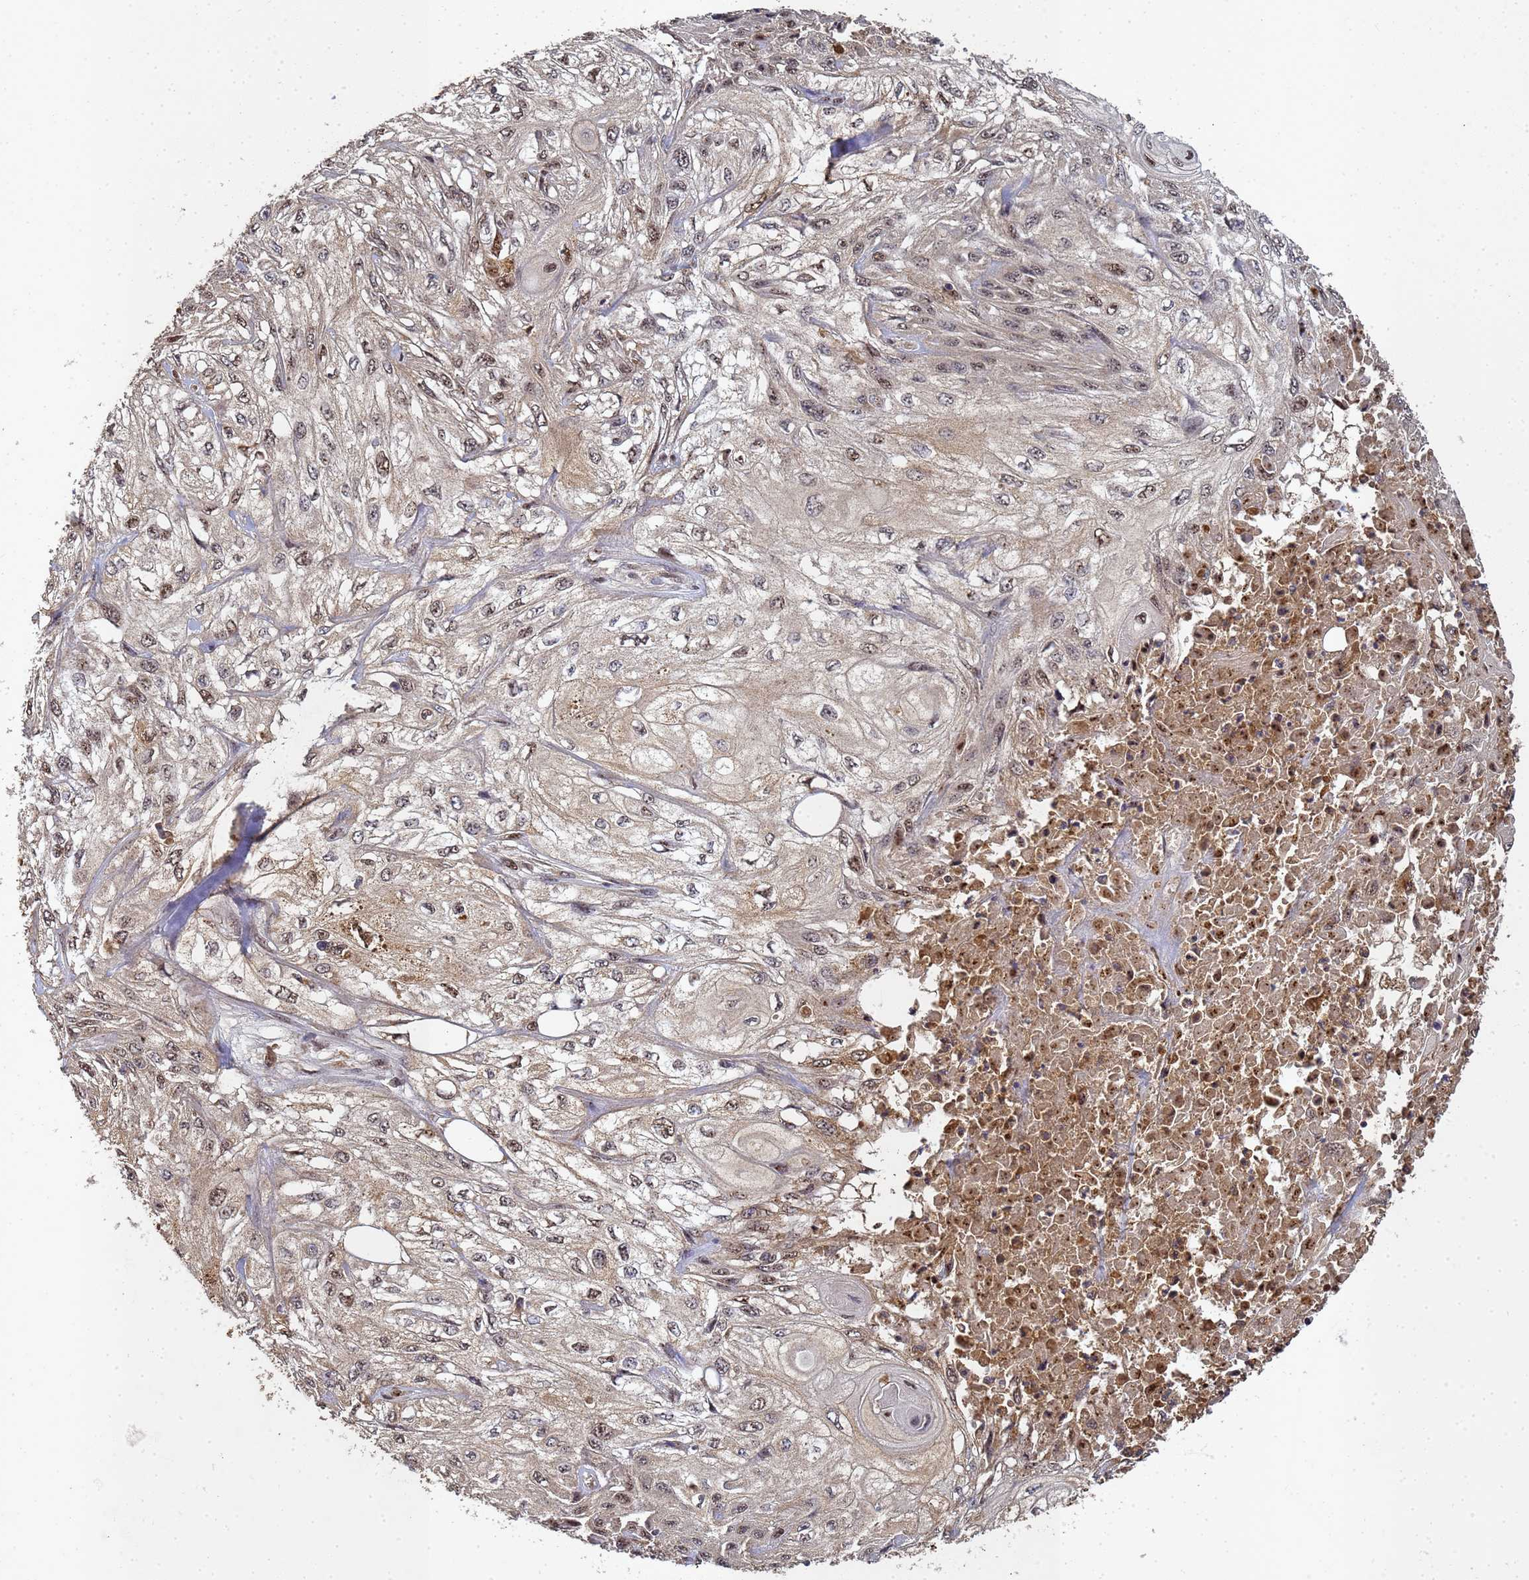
{"staining": {"intensity": "weak", "quantity": ">75%", "location": "cytoplasmic/membranous,nuclear"}, "tissue": "skin cancer", "cell_type": "Tumor cells", "image_type": "cancer", "snomed": [{"axis": "morphology", "description": "Squamous cell carcinoma, NOS"}, {"axis": "morphology", "description": "Squamous cell carcinoma, metastatic, NOS"}, {"axis": "topography", "description": "Skin"}, {"axis": "topography", "description": "Lymph node"}], "caption": "Tumor cells reveal low levels of weak cytoplasmic/membranous and nuclear staining in about >75% of cells in human skin cancer.", "gene": "SECISBP2", "patient": {"sex": "male", "age": 75}}